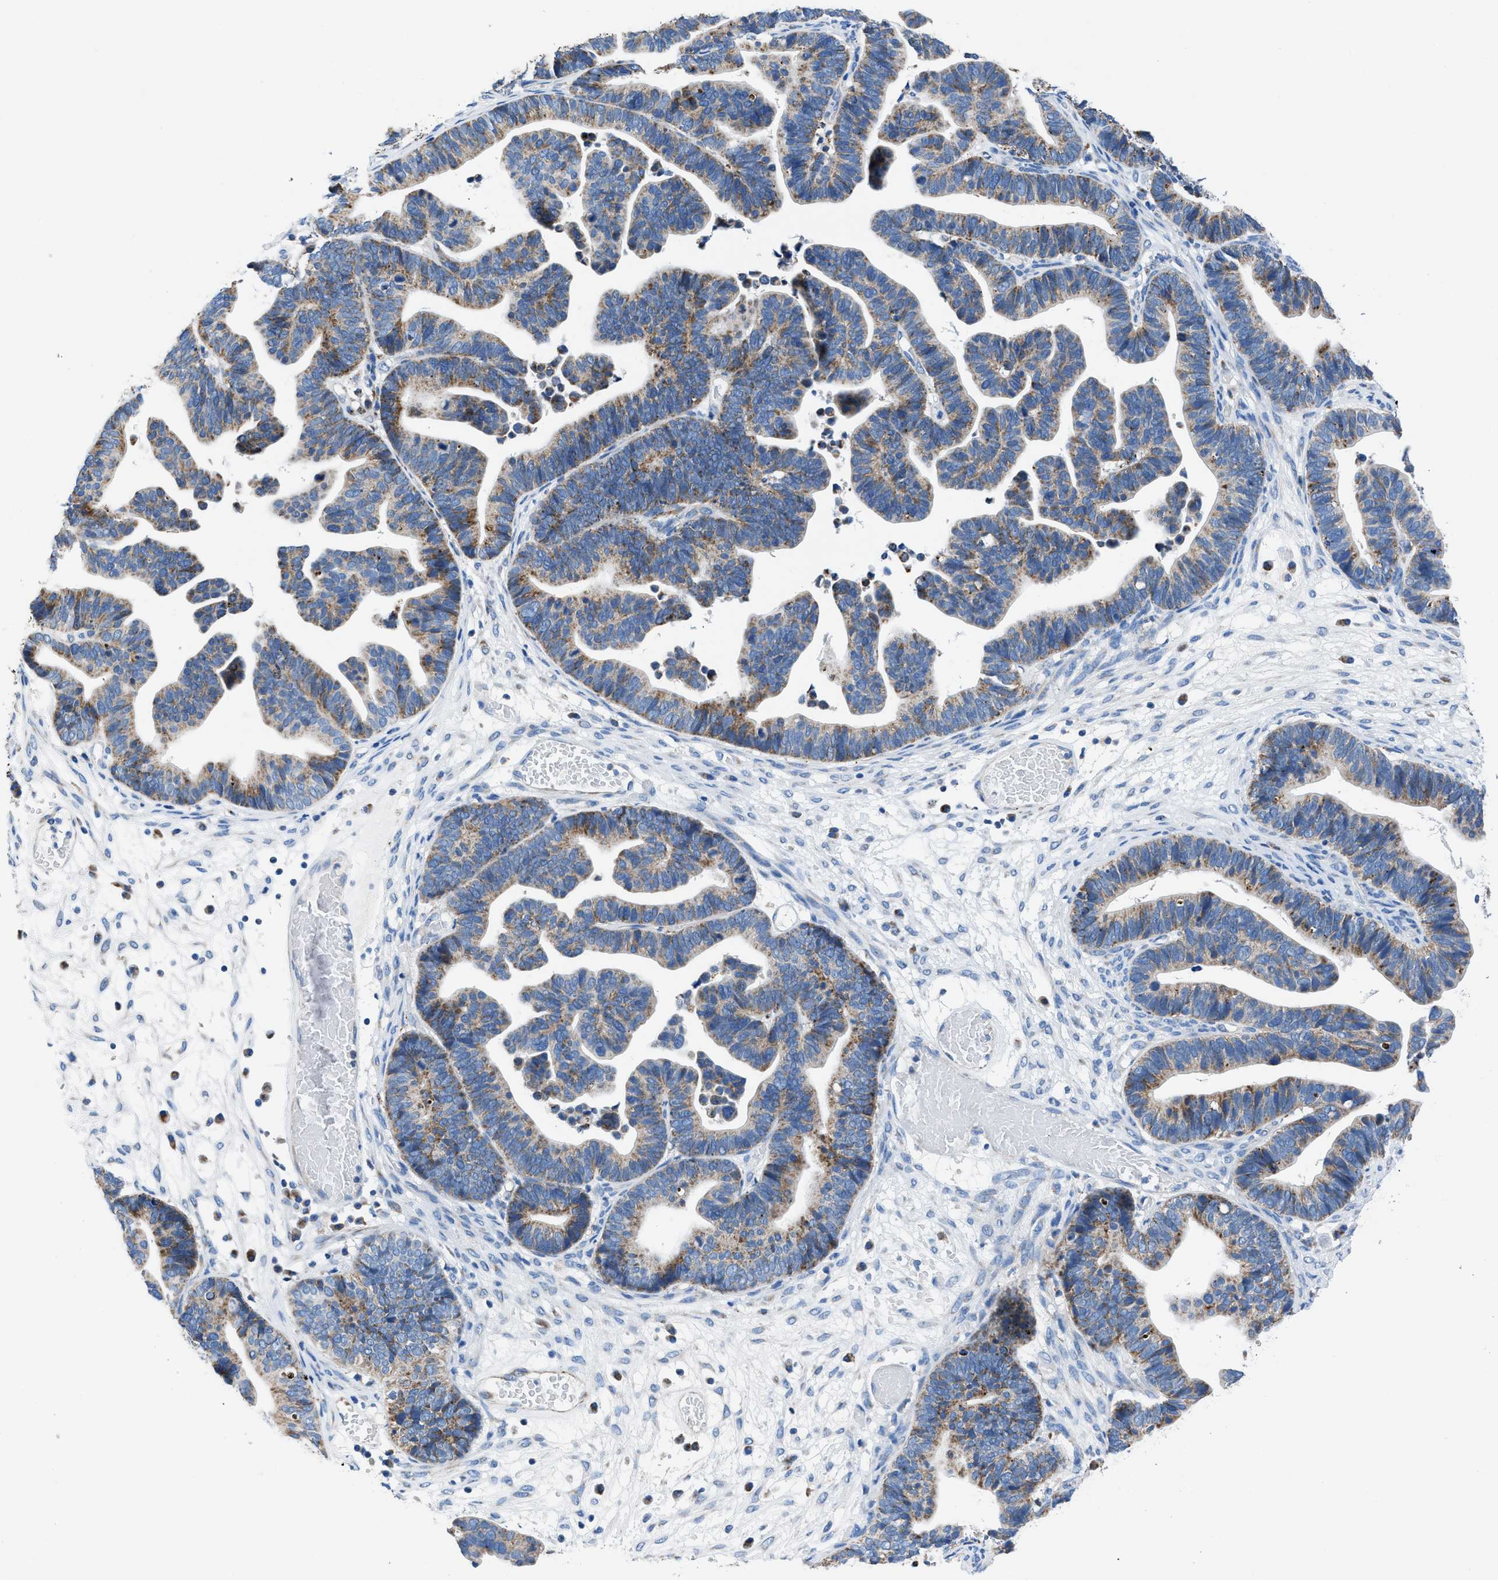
{"staining": {"intensity": "moderate", "quantity": ">75%", "location": "cytoplasmic/membranous"}, "tissue": "ovarian cancer", "cell_type": "Tumor cells", "image_type": "cancer", "snomed": [{"axis": "morphology", "description": "Cystadenocarcinoma, serous, NOS"}, {"axis": "topography", "description": "Ovary"}], "caption": "Immunohistochemical staining of ovarian cancer reveals medium levels of moderate cytoplasmic/membranous staining in about >75% of tumor cells. (DAB IHC with brightfield microscopy, high magnification).", "gene": "ZDHHC3", "patient": {"sex": "female", "age": 56}}